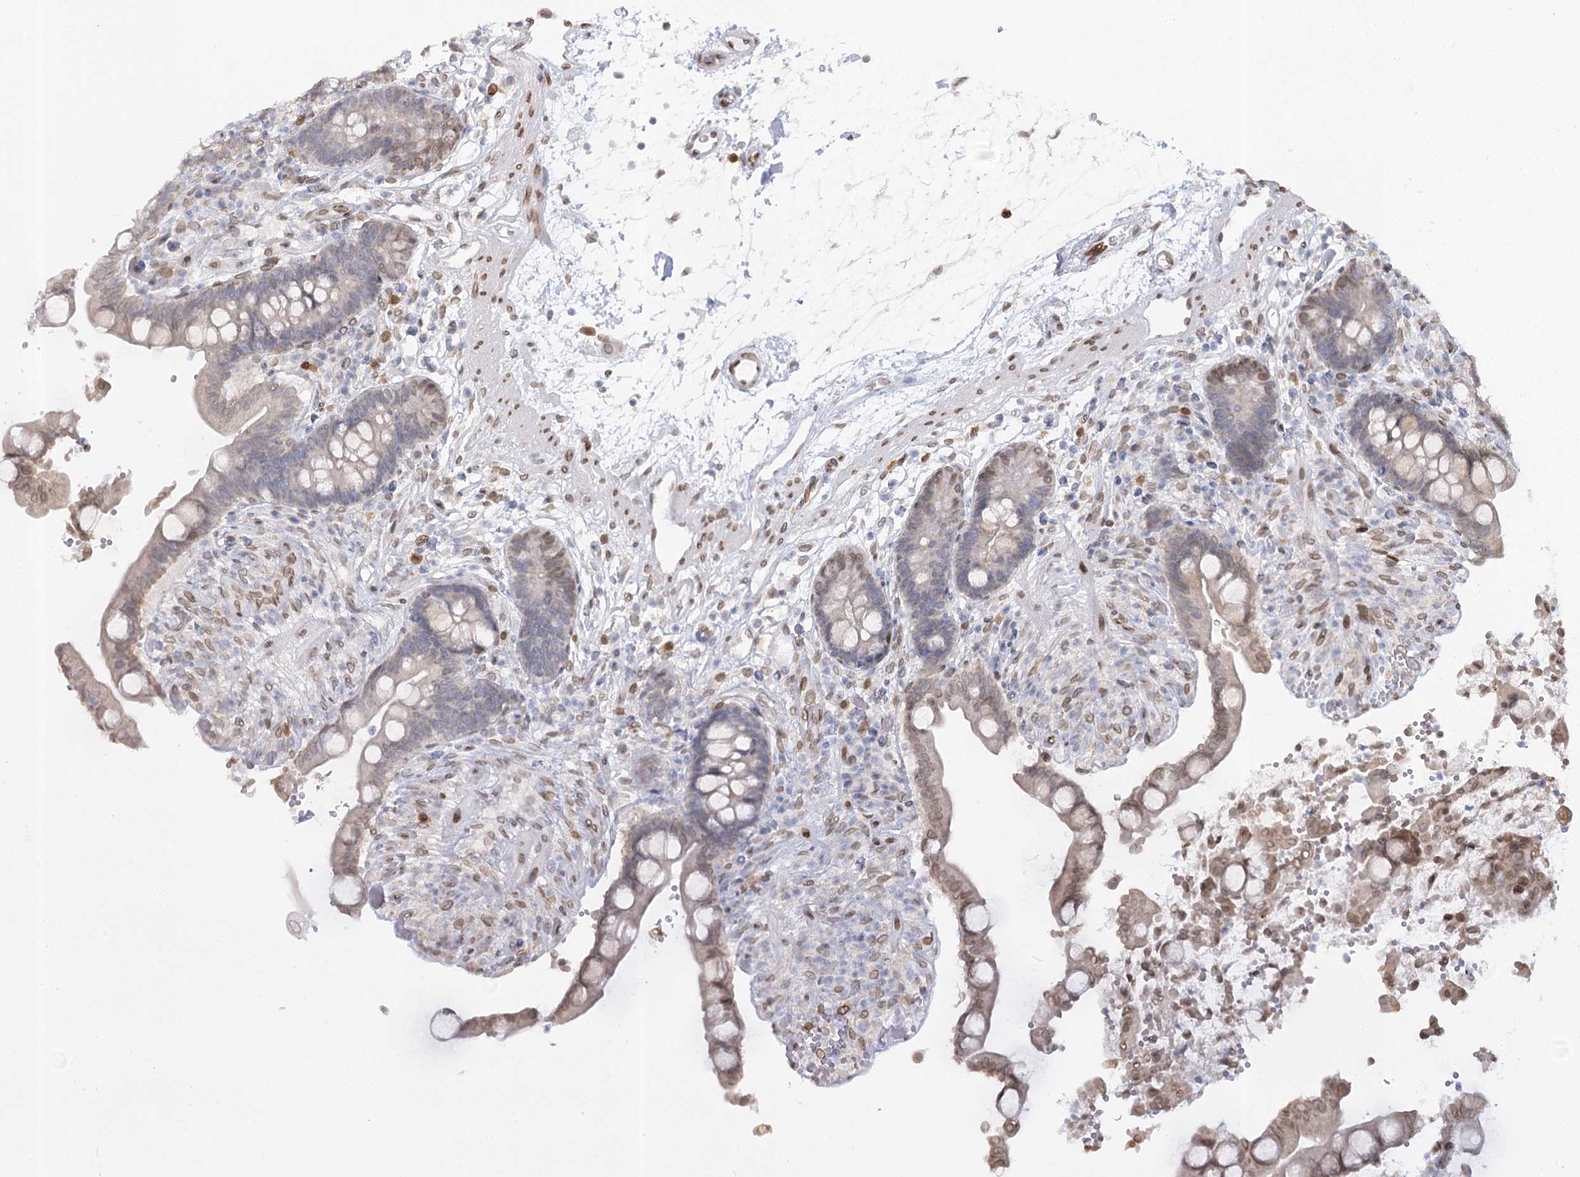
{"staining": {"intensity": "moderate", "quantity": ">75%", "location": "nuclear"}, "tissue": "colon", "cell_type": "Endothelial cells", "image_type": "normal", "snomed": [{"axis": "morphology", "description": "Normal tissue, NOS"}, {"axis": "topography", "description": "Colon"}], "caption": "Endothelial cells reveal medium levels of moderate nuclear expression in about >75% of cells in unremarkable colon. (Brightfield microscopy of DAB IHC at high magnification).", "gene": "VWA5A", "patient": {"sex": "male", "age": 73}}